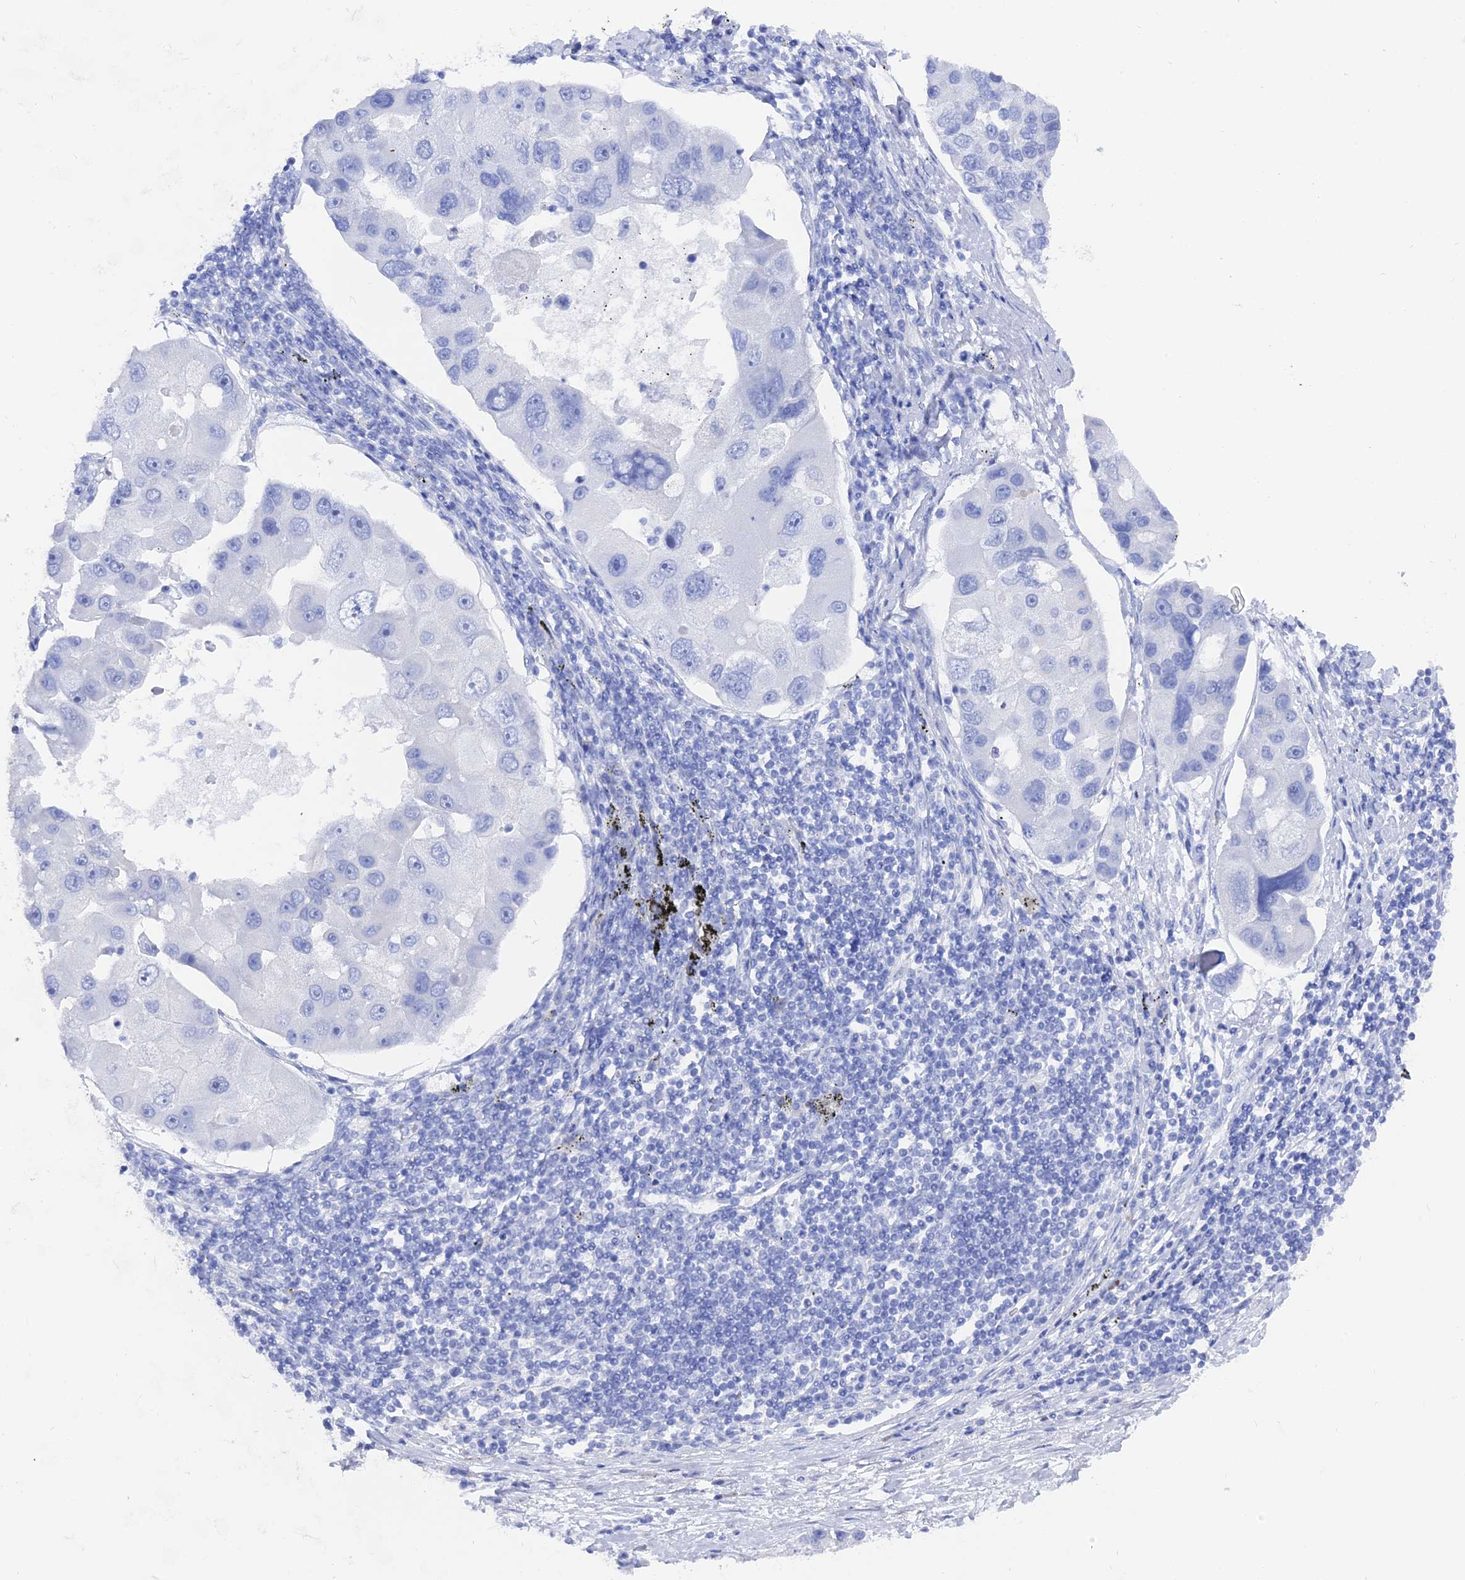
{"staining": {"intensity": "negative", "quantity": "none", "location": "none"}, "tissue": "lung cancer", "cell_type": "Tumor cells", "image_type": "cancer", "snomed": [{"axis": "morphology", "description": "Adenocarcinoma, NOS"}, {"axis": "topography", "description": "Lung"}], "caption": "High power microscopy micrograph of an IHC histopathology image of lung cancer (adenocarcinoma), revealing no significant expression in tumor cells.", "gene": "ENPP3", "patient": {"sex": "female", "age": 54}}